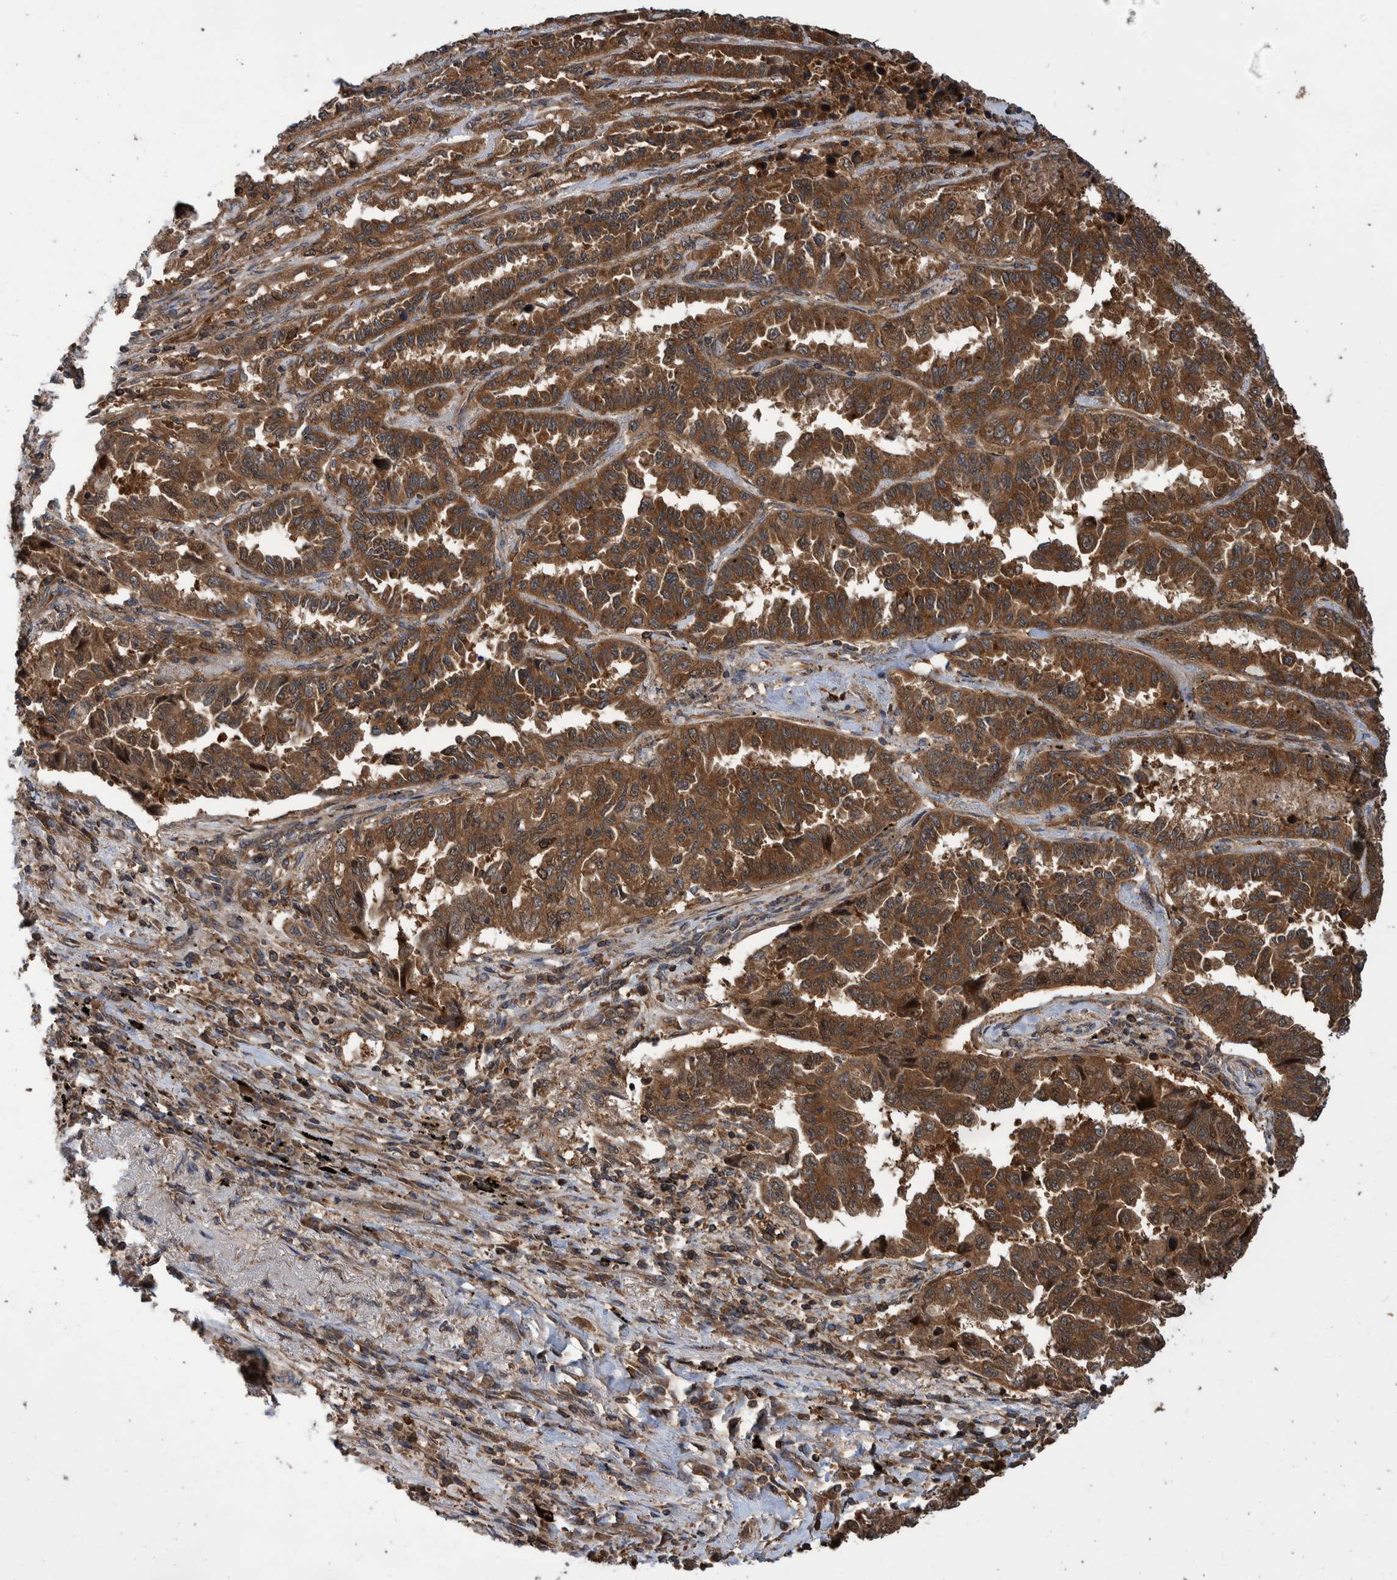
{"staining": {"intensity": "strong", "quantity": ">75%", "location": "cytoplasmic/membranous"}, "tissue": "lung cancer", "cell_type": "Tumor cells", "image_type": "cancer", "snomed": [{"axis": "morphology", "description": "Adenocarcinoma, NOS"}, {"axis": "topography", "description": "Lung"}], "caption": "Protein analysis of lung adenocarcinoma tissue reveals strong cytoplasmic/membranous positivity in approximately >75% of tumor cells. (Stains: DAB (3,3'-diaminobenzidine) in brown, nuclei in blue, Microscopy: brightfield microscopy at high magnification).", "gene": "VBP1", "patient": {"sex": "female", "age": 51}}